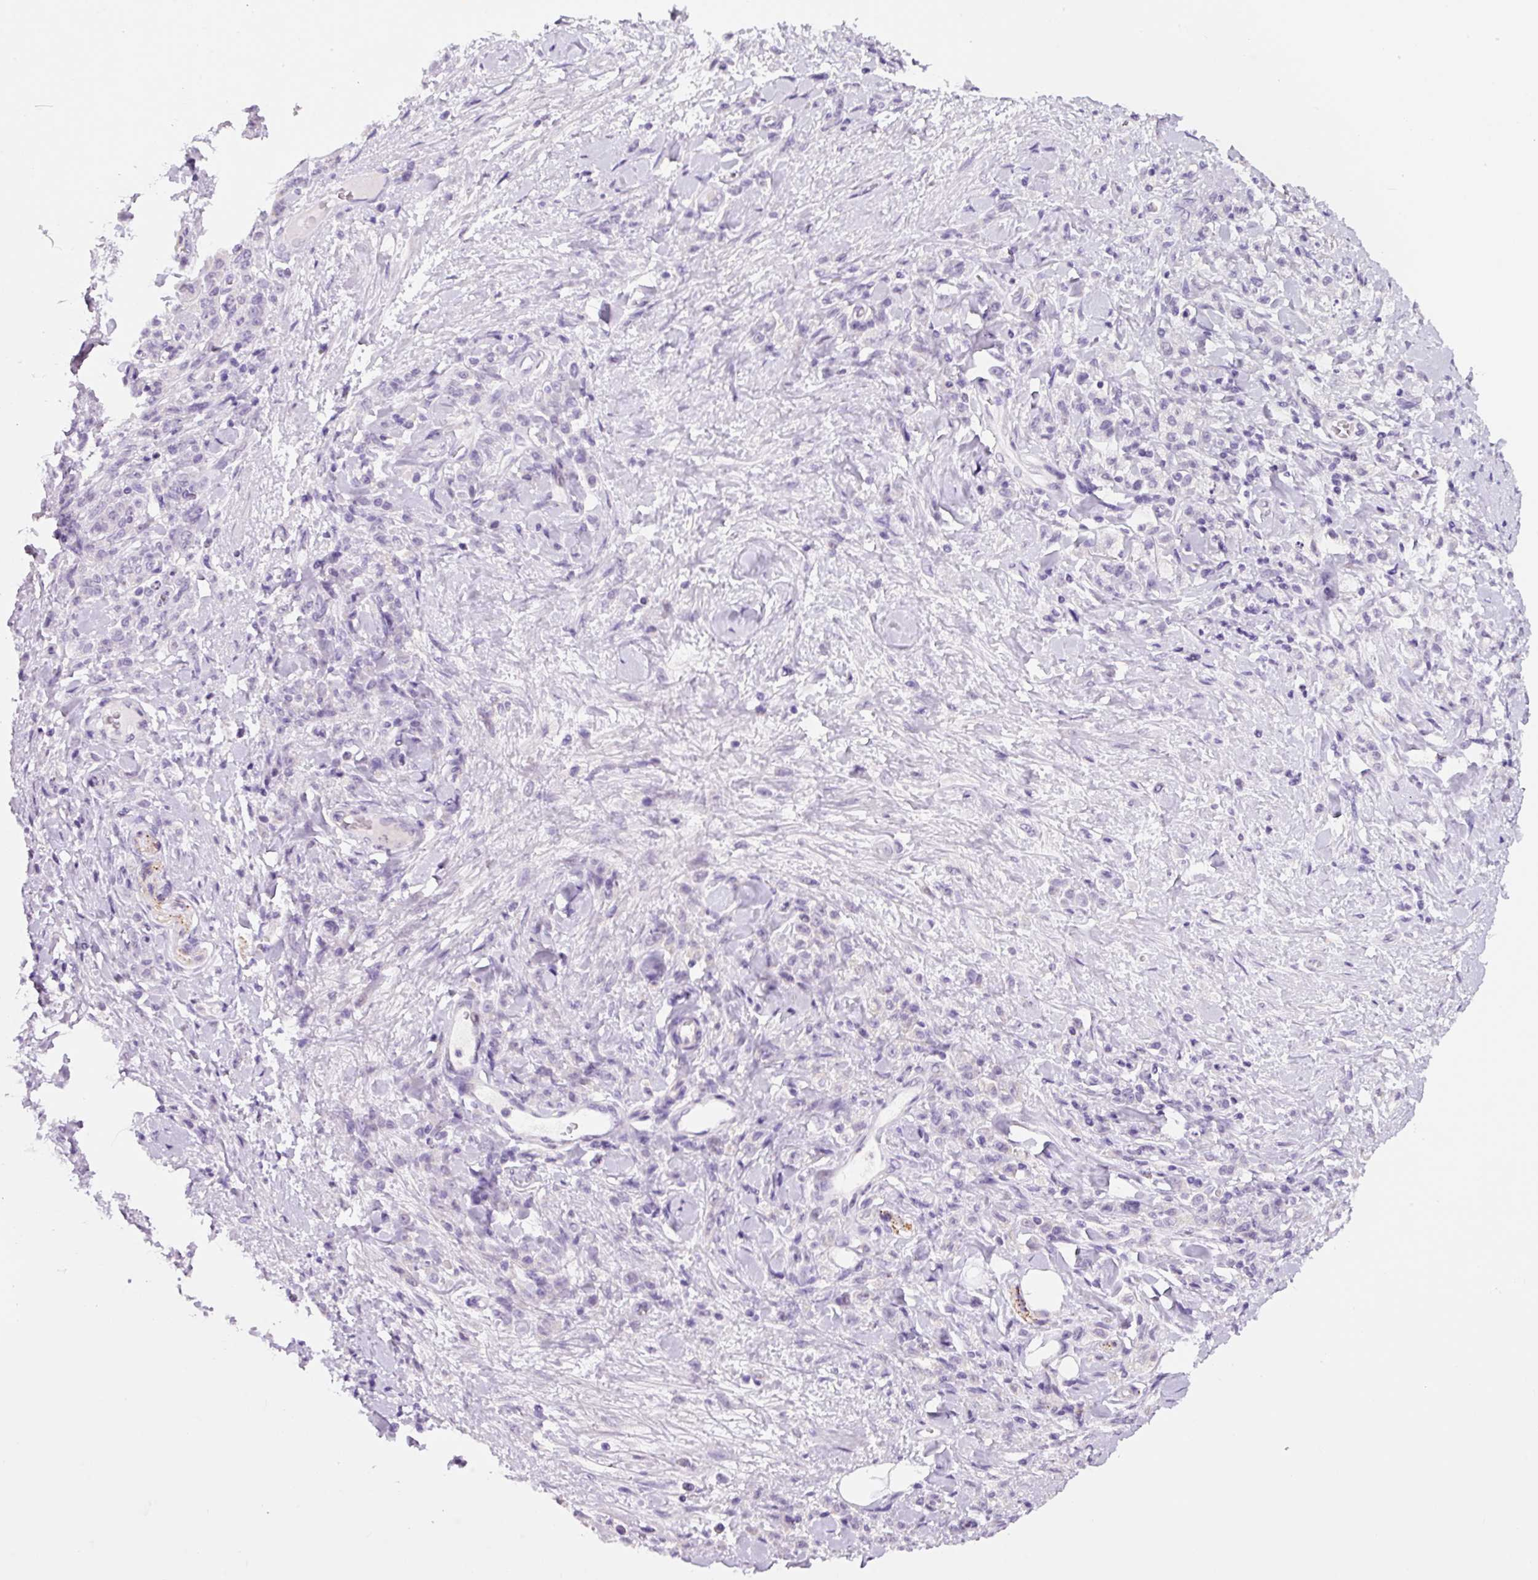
{"staining": {"intensity": "negative", "quantity": "none", "location": "none"}, "tissue": "stomach cancer", "cell_type": "Tumor cells", "image_type": "cancer", "snomed": [{"axis": "morphology", "description": "Normal tissue, NOS"}, {"axis": "morphology", "description": "Adenocarcinoma, NOS"}, {"axis": "topography", "description": "Stomach"}], "caption": "This is an IHC micrograph of adenocarcinoma (stomach). There is no positivity in tumor cells.", "gene": "SYP", "patient": {"sex": "male", "age": 82}}